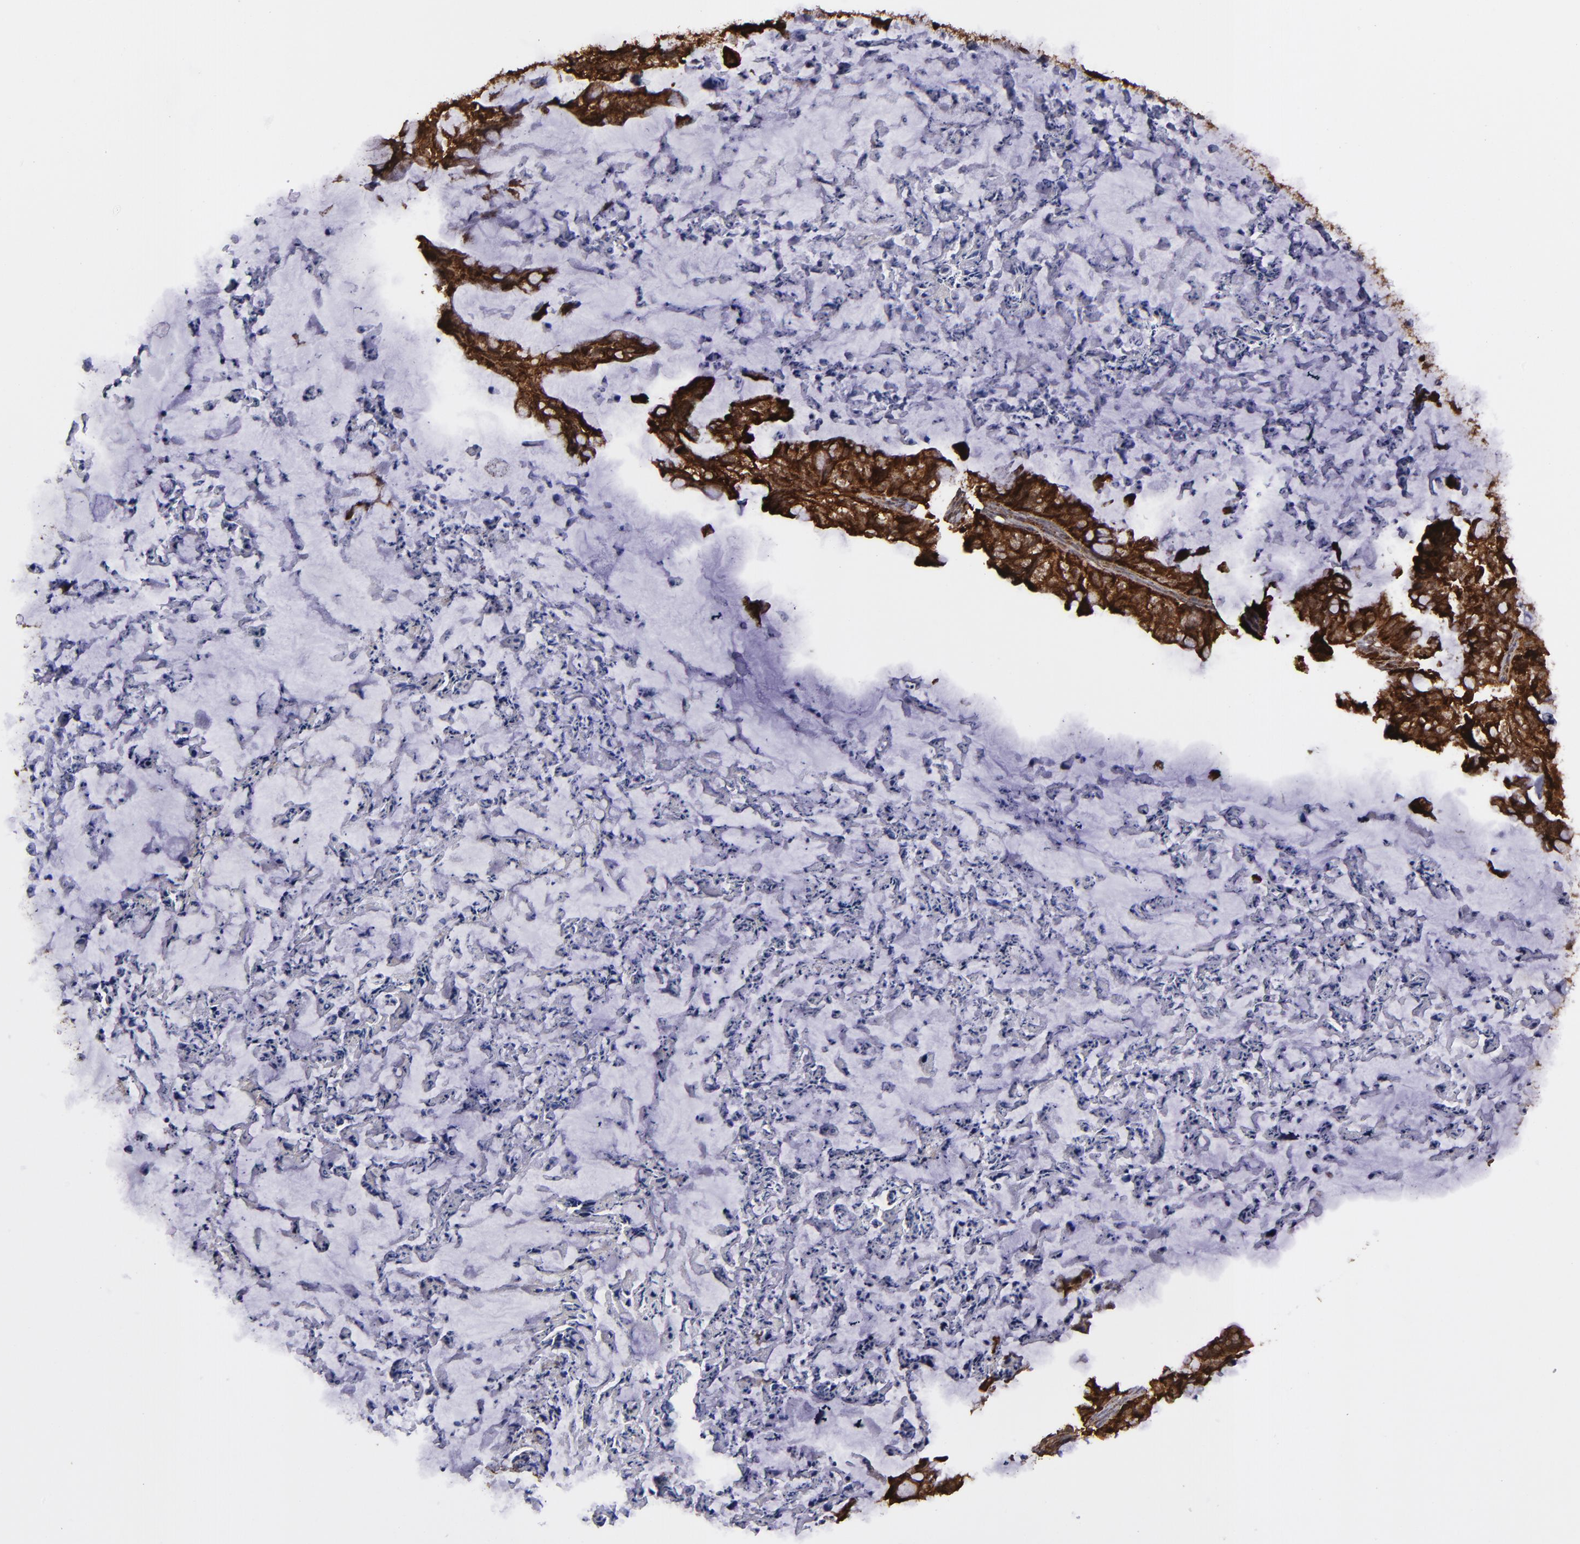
{"staining": {"intensity": "strong", "quantity": ">75%", "location": "cytoplasmic/membranous,nuclear"}, "tissue": "ovarian cancer", "cell_type": "Tumor cells", "image_type": "cancer", "snomed": [{"axis": "morphology", "description": "Cystadenocarcinoma, mucinous, NOS"}, {"axis": "topography", "description": "Ovary"}], "caption": "Mucinous cystadenocarcinoma (ovarian) stained with immunohistochemistry (IHC) displays strong cytoplasmic/membranous and nuclear expression in about >75% of tumor cells.", "gene": "EIF4ENIF1", "patient": {"sex": "female", "age": 36}}